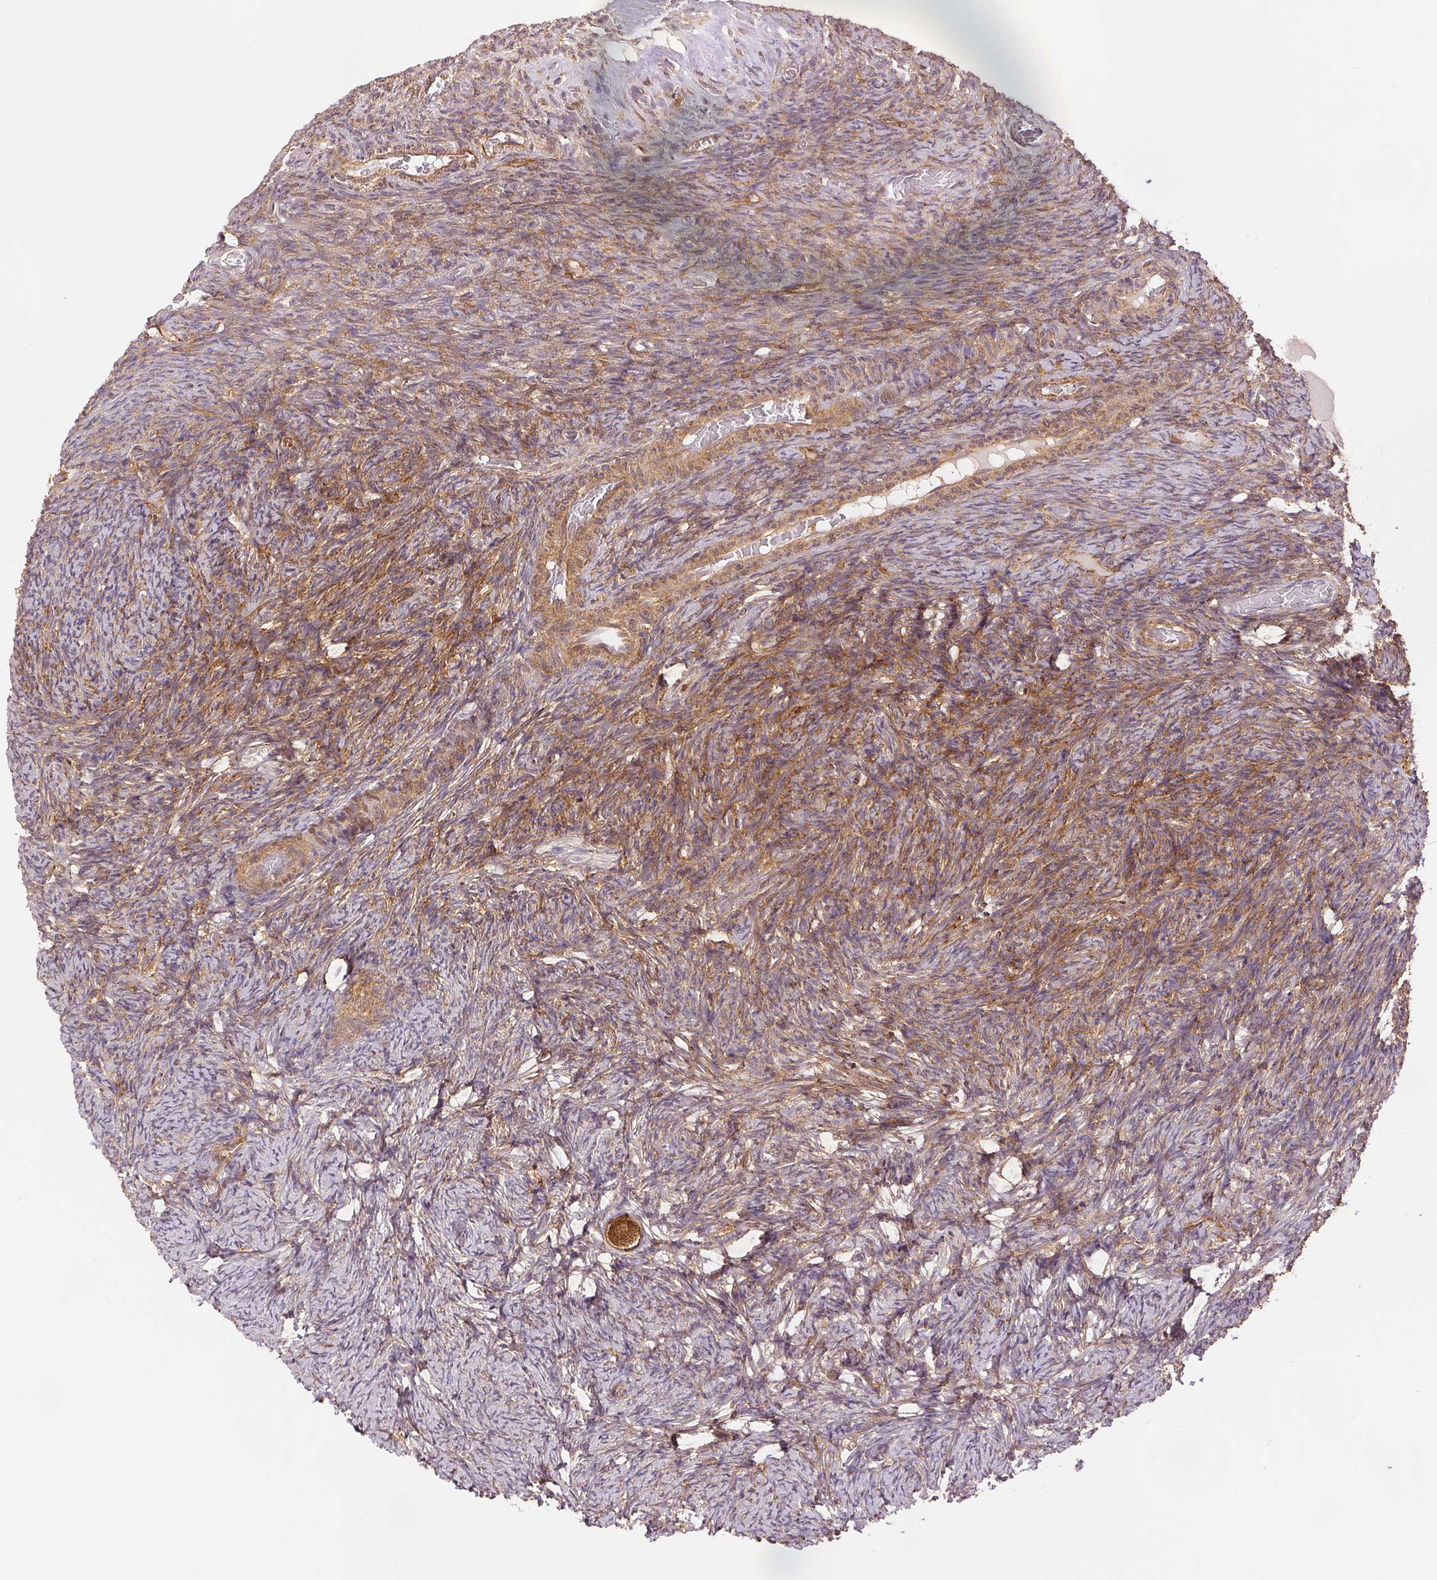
{"staining": {"intensity": "strong", "quantity": ">75%", "location": "cytoplasmic/membranous"}, "tissue": "ovary", "cell_type": "Follicle cells", "image_type": "normal", "snomed": [{"axis": "morphology", "description": "Normal tissue, NOS"}, {"axis": "topography", "description": "Ovary"}], "caption": "Follicle cells show high levels of strong cytoplasmic/membranous expression in approximately >75% of cells in normal ovary. The staining was performed using DAB to visualize the protein expression in brown, while the nuclei were stained in blue with hematoxylin (Magnification: 20x).", "gene": "DIAPH2", "patient": {"sex": "female", "age": 34}}